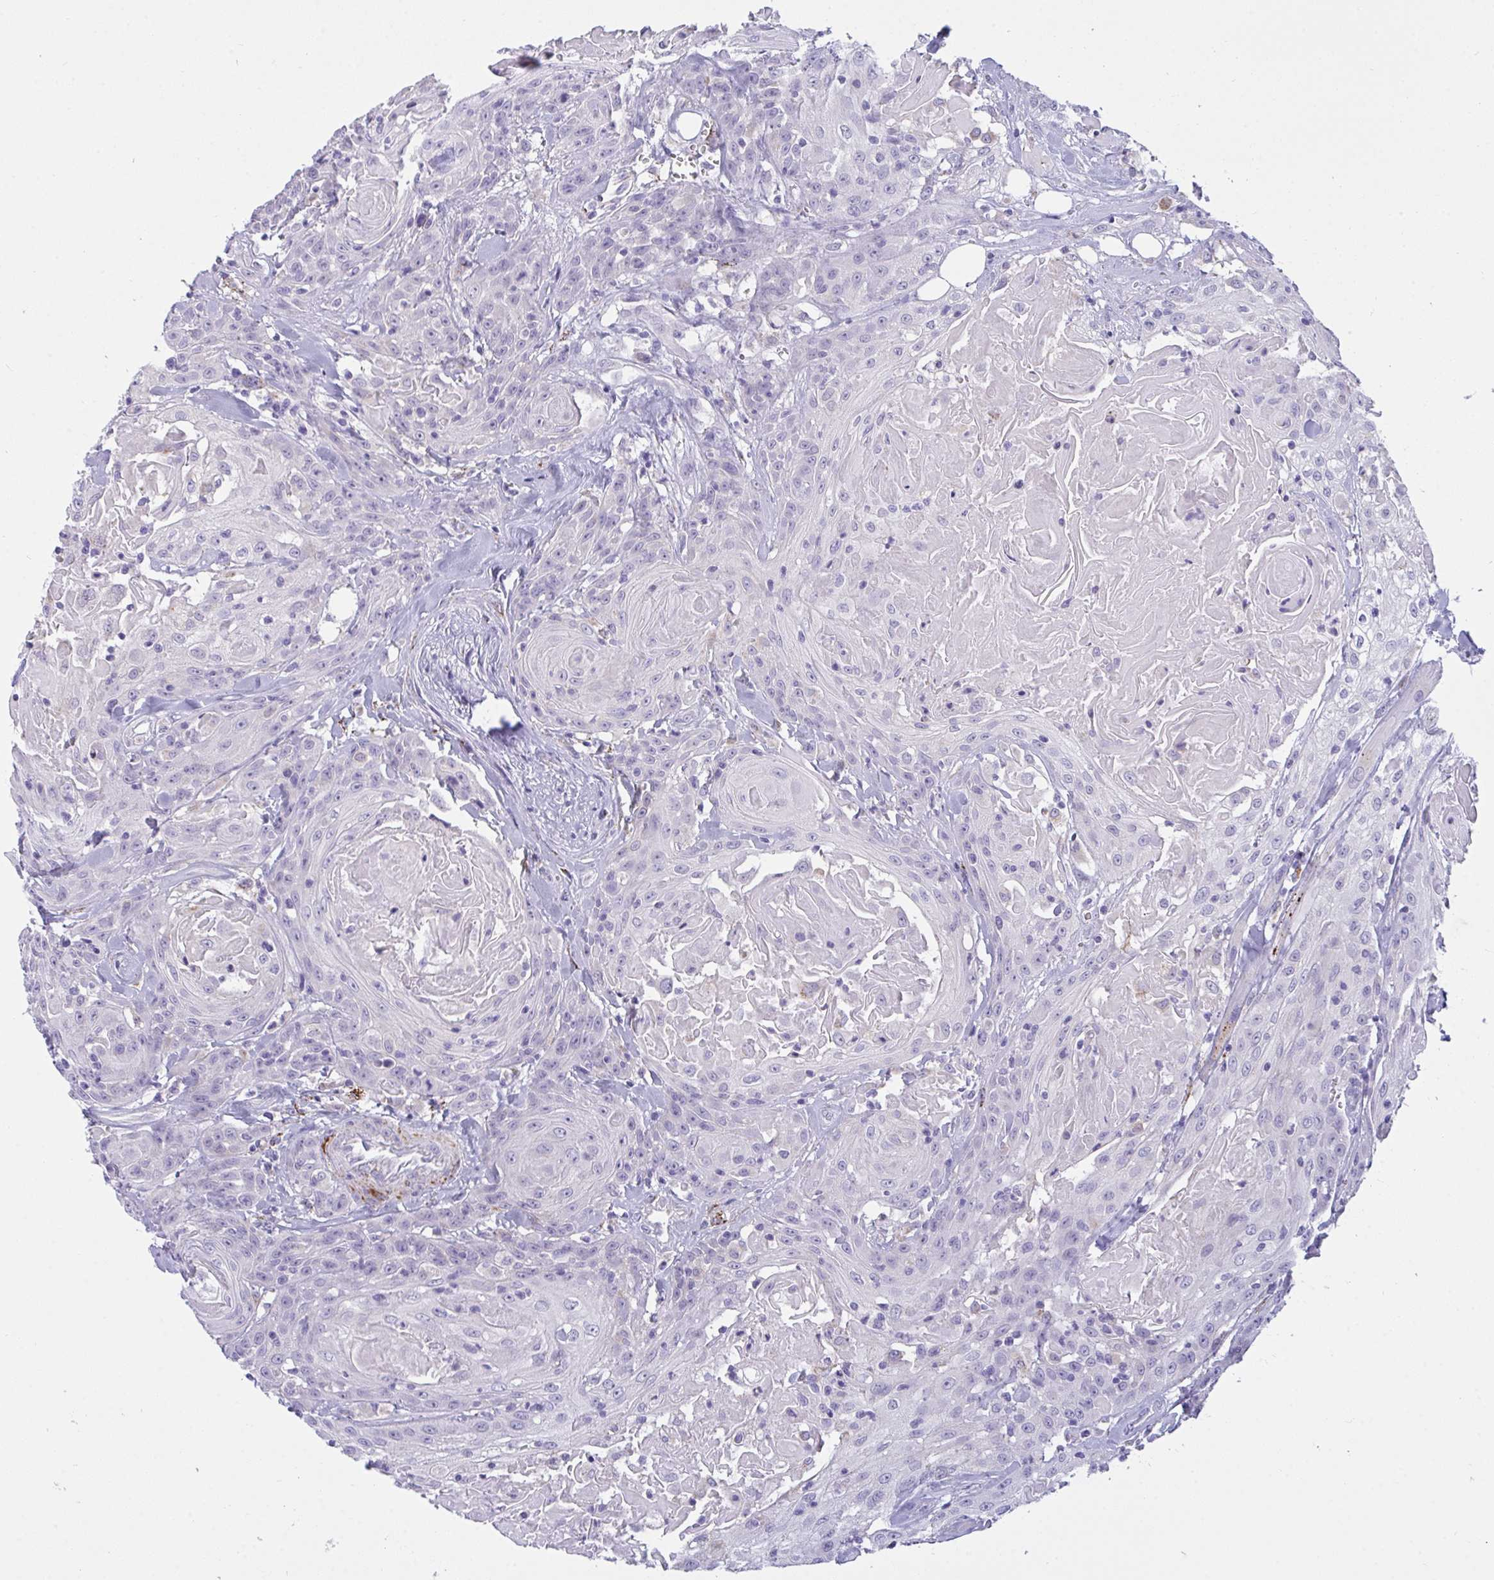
{"staining": {"intensity": "negative", "quantity": "none", "location": "none"}, "tissue": "head and neck cancer", "cell_type": "Tumor cells", "image_type": "cancer", "snomed": [{"axis": "morphology", "description": "Squamous cell carcinoma, NOS"}, {"axis": "topography", "description": "Head-Neck"}], "caption": "A histopathology image of human head and neck cancer is negative for staining in tumor cells.", "gene": "SEMA6B", "patient": {"sex": "female", "age": 84}}